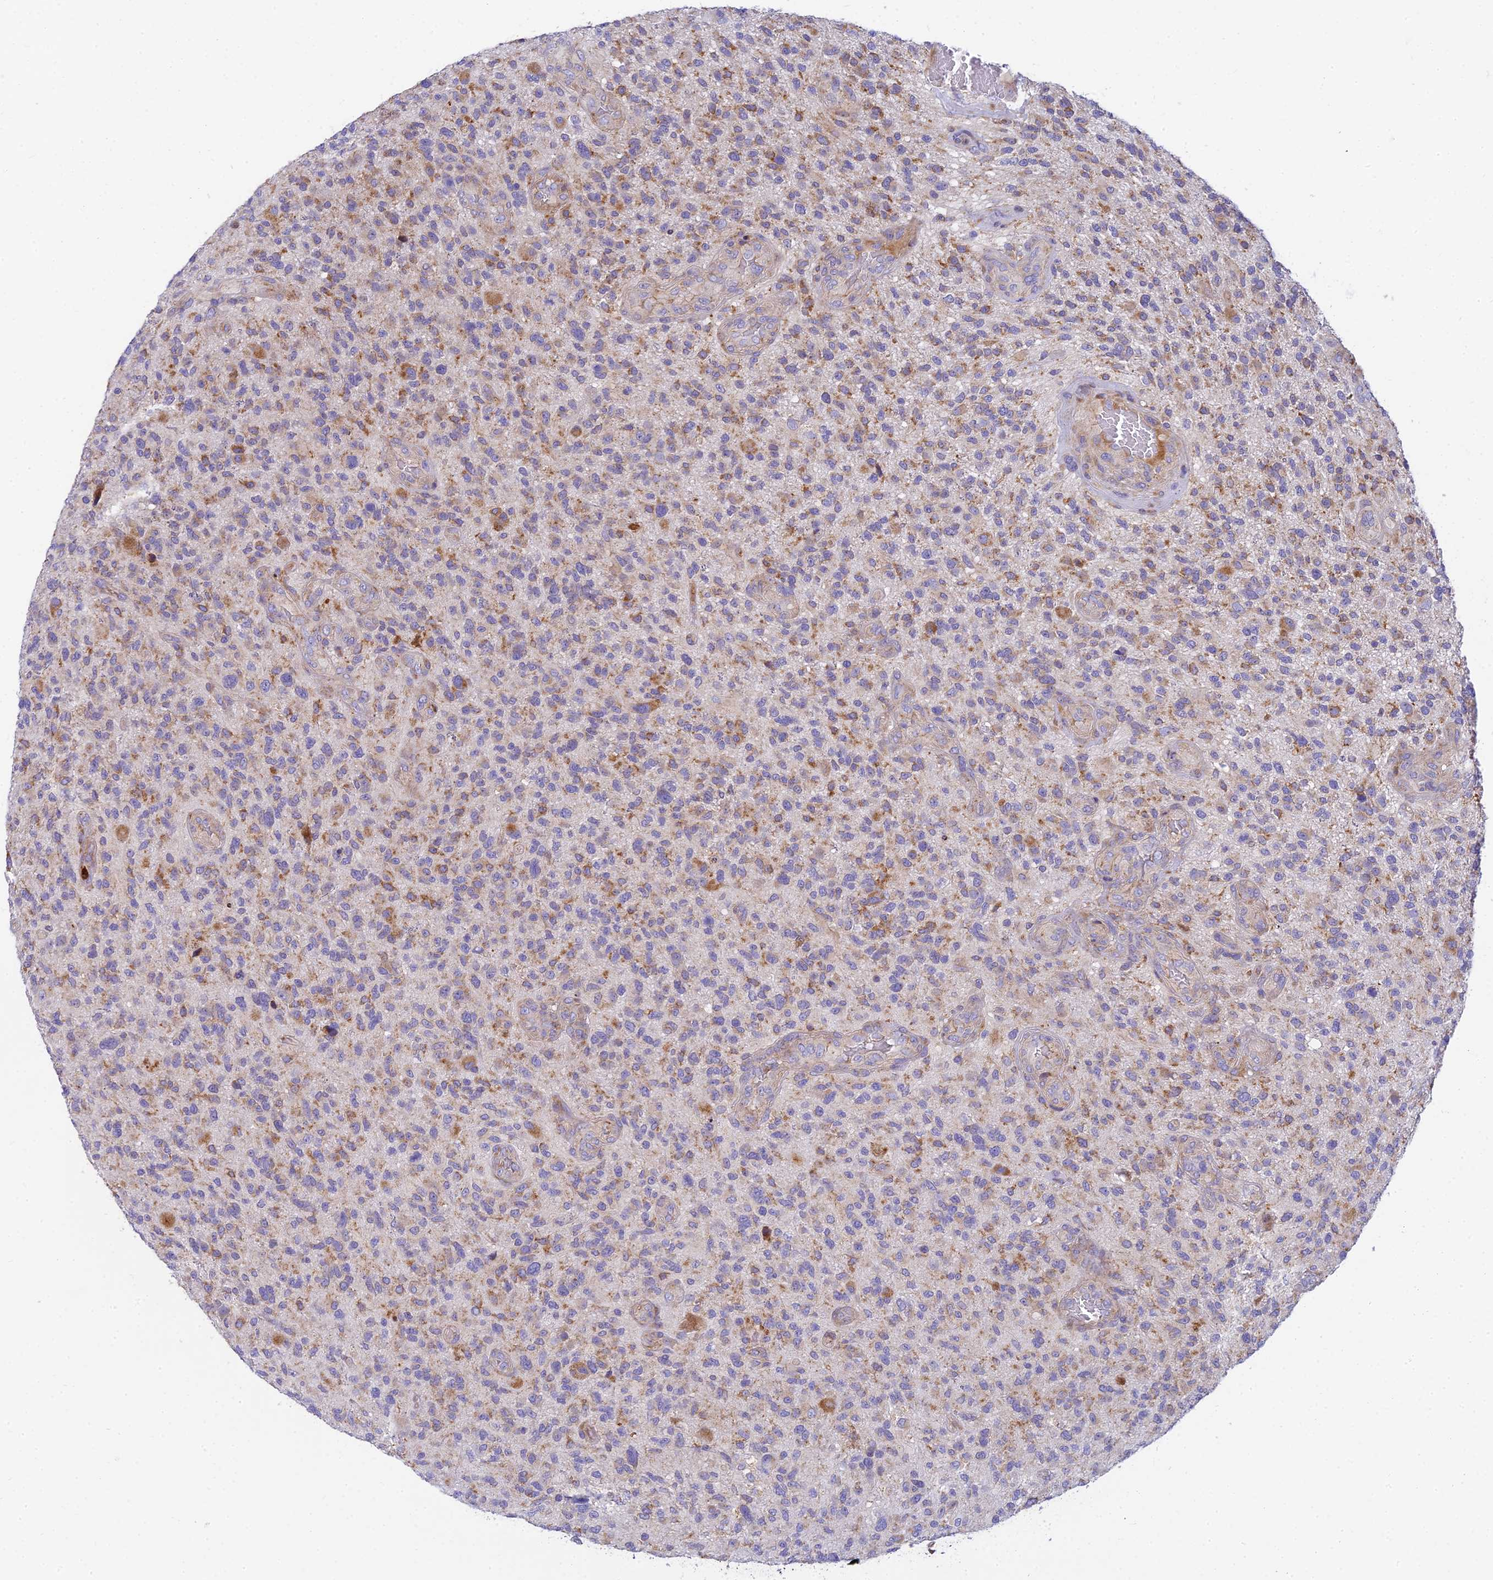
{"staining": {"intensity": "weak", "quantity": ">75%", "location": "cytoplasmic/membranous"}, "tissue": "glioma", "cell_type": "Tumor cells", "image_type": "cancer", "snomed": [{"axis": "morphology", "description": "Glioma, malignant, High grade"}, {"axis": "topography", "description": "Brain"}], "caption": "This is a histology image of immunohistochemistry (IHC) staining of malignant glioma (high-grade), which shows weak staining in the cytoplasmic/membranous of tumor cells.", "gene": "CLCN7", "patient": {"sex": "male", "age": 47}}